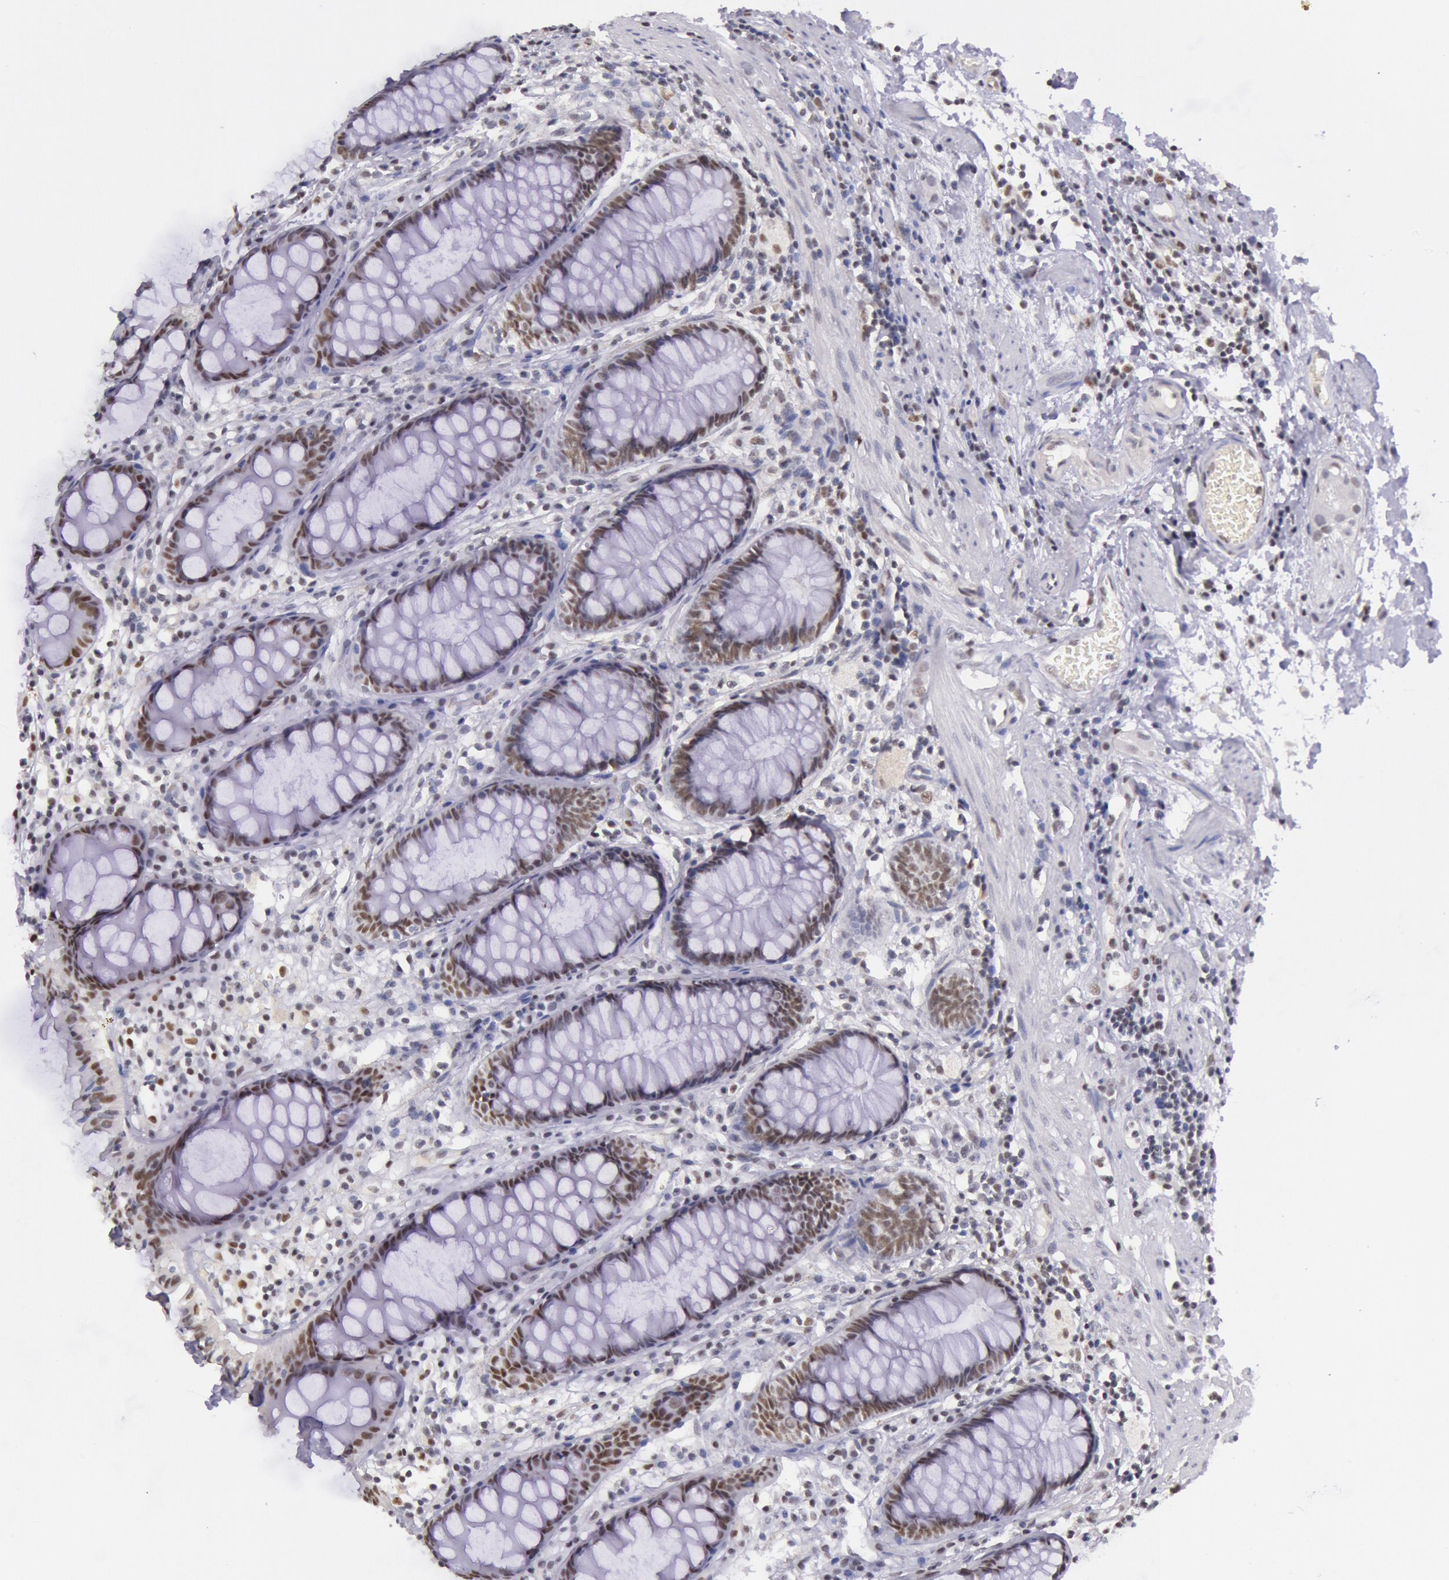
{"staining": {"intensity": "moderate", "quantity": ">75%", "location": "nuclear"}, "tissue": "rectum", "cell_type": "Glandular cells", "image_type": "normal", "snomed": [{"axis": "morphology", "description": "Normal tissue, NOS"}, {"axis": "topography", "description": "Rectum"}], "caption": "The image exhibits a brown stain indicating the presence of a protein in the nuclear of glandular cells in rectum.", "gene": "TASL", "patient": {"sex": "female", "age": 66}}